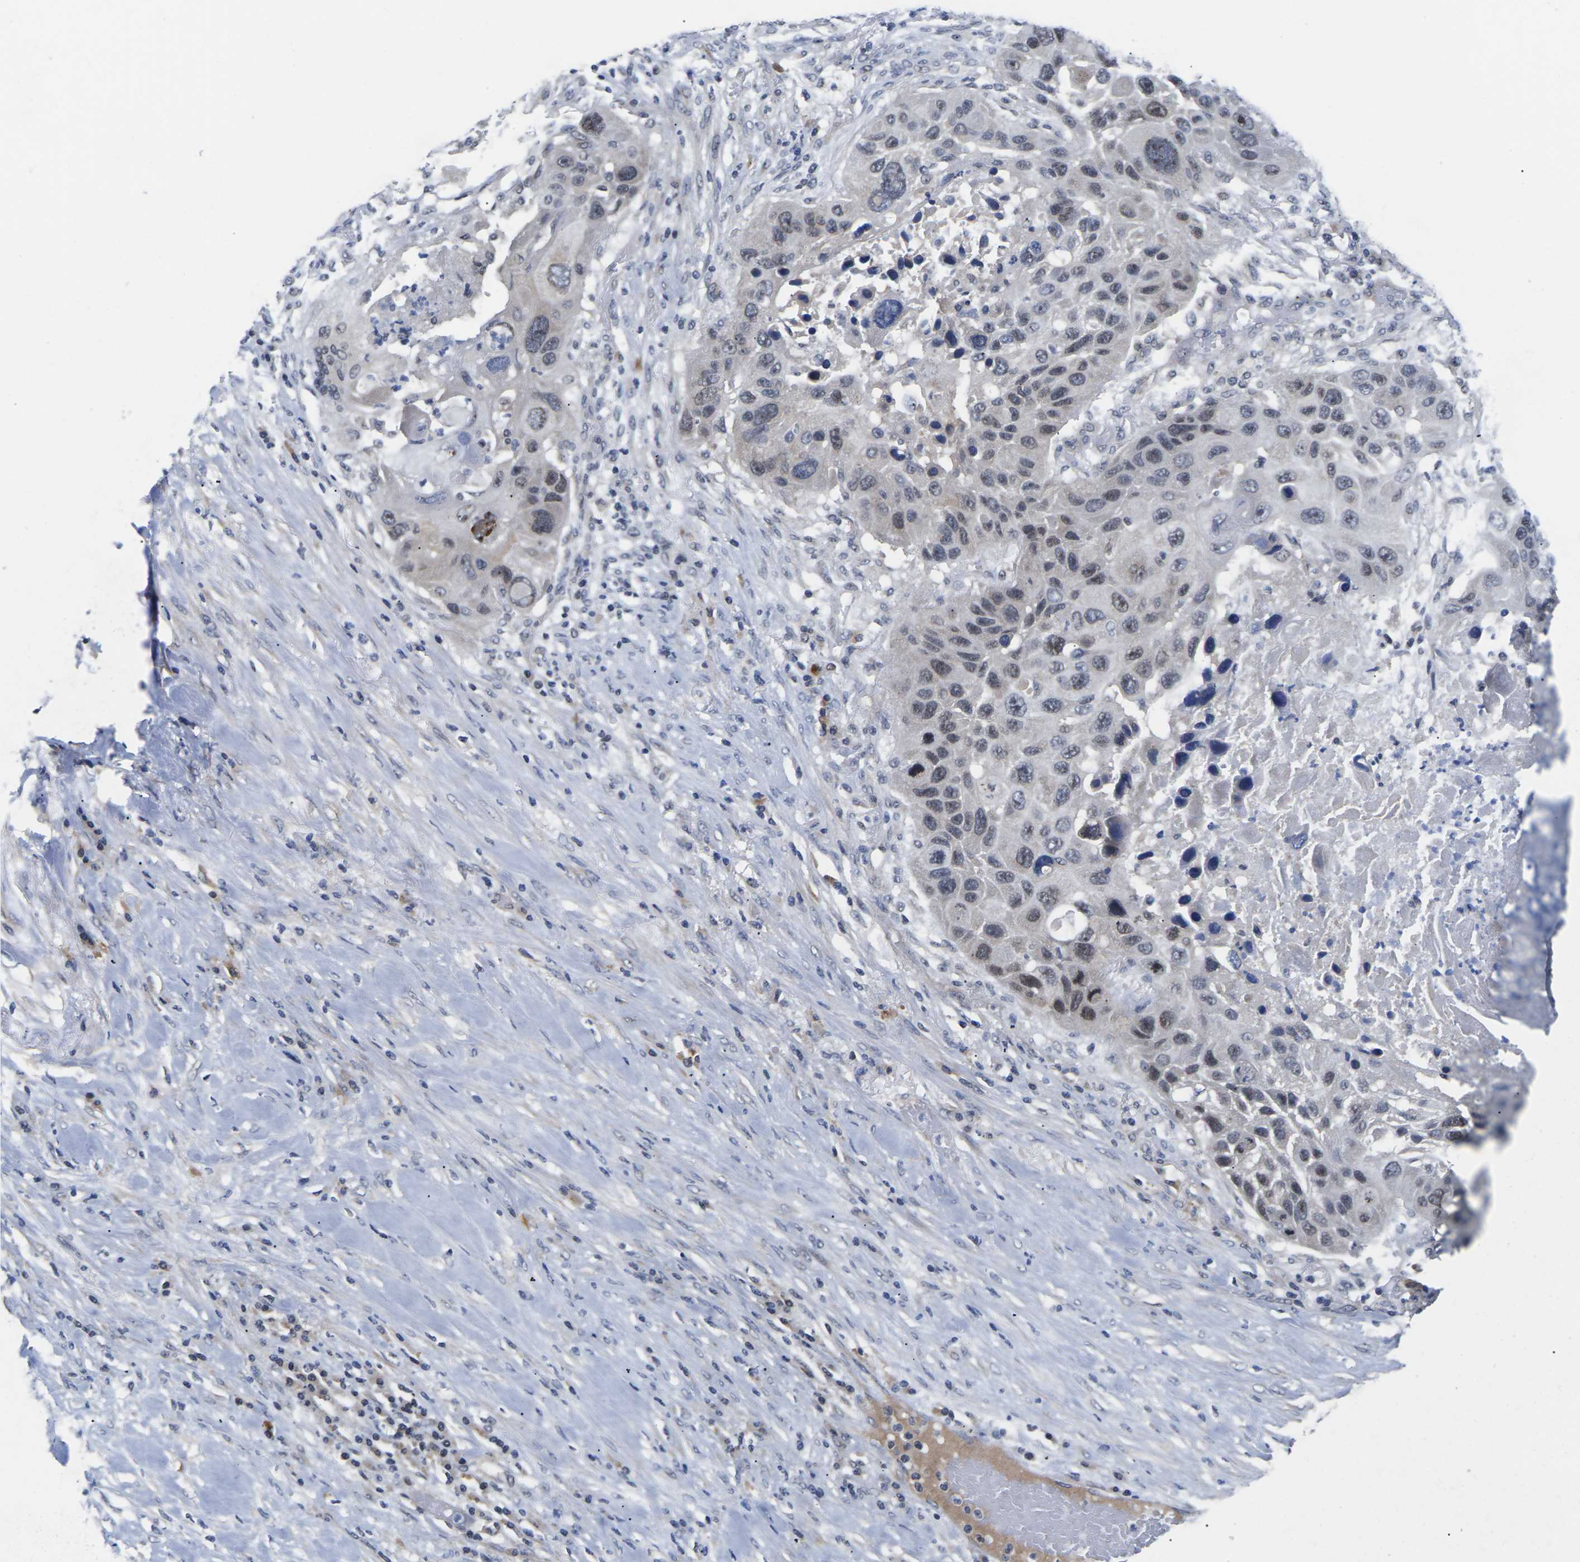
{"staining": {"intensity": "moderate", "quantity": "25%-75%", "location": "nuclear"}, "tissue": "lung cancer", "cell_type": "Tumor cells", "image_type": "cancer", "snomed": [{"axis": "morphology", "description": "Squamous cell carcinoma, NOS"}, {"axis": "topography", "description": "Lung"}], "caption": "IHC (DAB) staining of human lung cancer (squamous cell carcinoma) demonstrates moderate nuclear protein staining in approximately 25%-75% of tumor cells.", "gene": "ST6GAL2", "patient": {"sex": "male", "age": 57}}